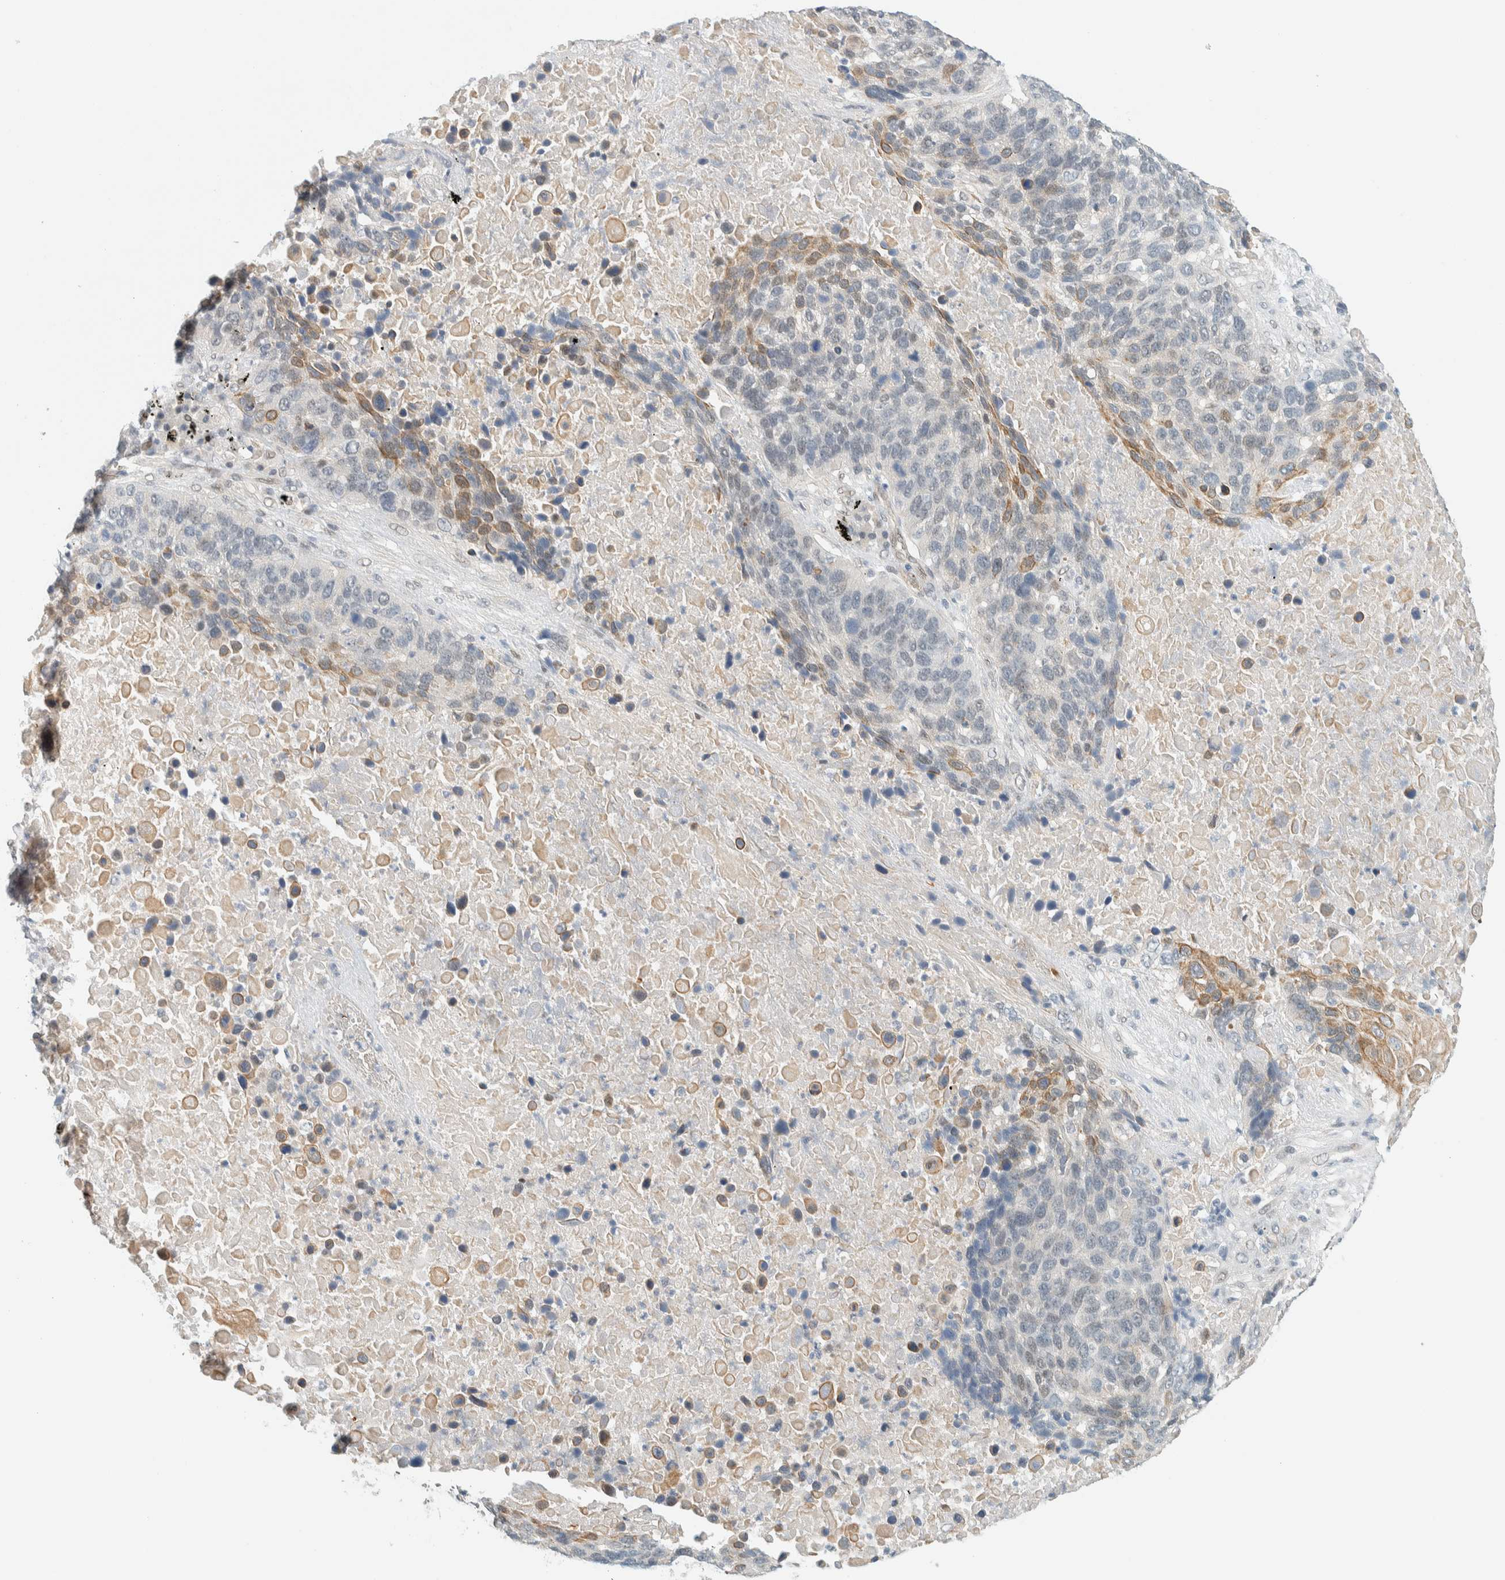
{"staining": {"intensity": "moderate", "quantity": "<25%", "location": "cytoplasmic/membranous"}, "tissue": "lung cancer", "cell_type": "Tumor cells", "image_type": "cancer", "snomed": [{"axis": "morphology", "description": "Squamous cell carcinoma, NOS"}, {"axis": "topography", "description": "Lung"}], "caption": "Immunohistochemical staining of lung squamous cell carcinoma exhibits low levels of moderate cytoplasmic/membranous expression in about <25% of tumor cells. Using DAB (3,3'-diaminobenzidine) (brown) and hematoxylin (blue) stains, captured at high magnification using brightfield microscopy.", "gene": "TSTD2", "patient": {"sex": "male", "age": 66}}